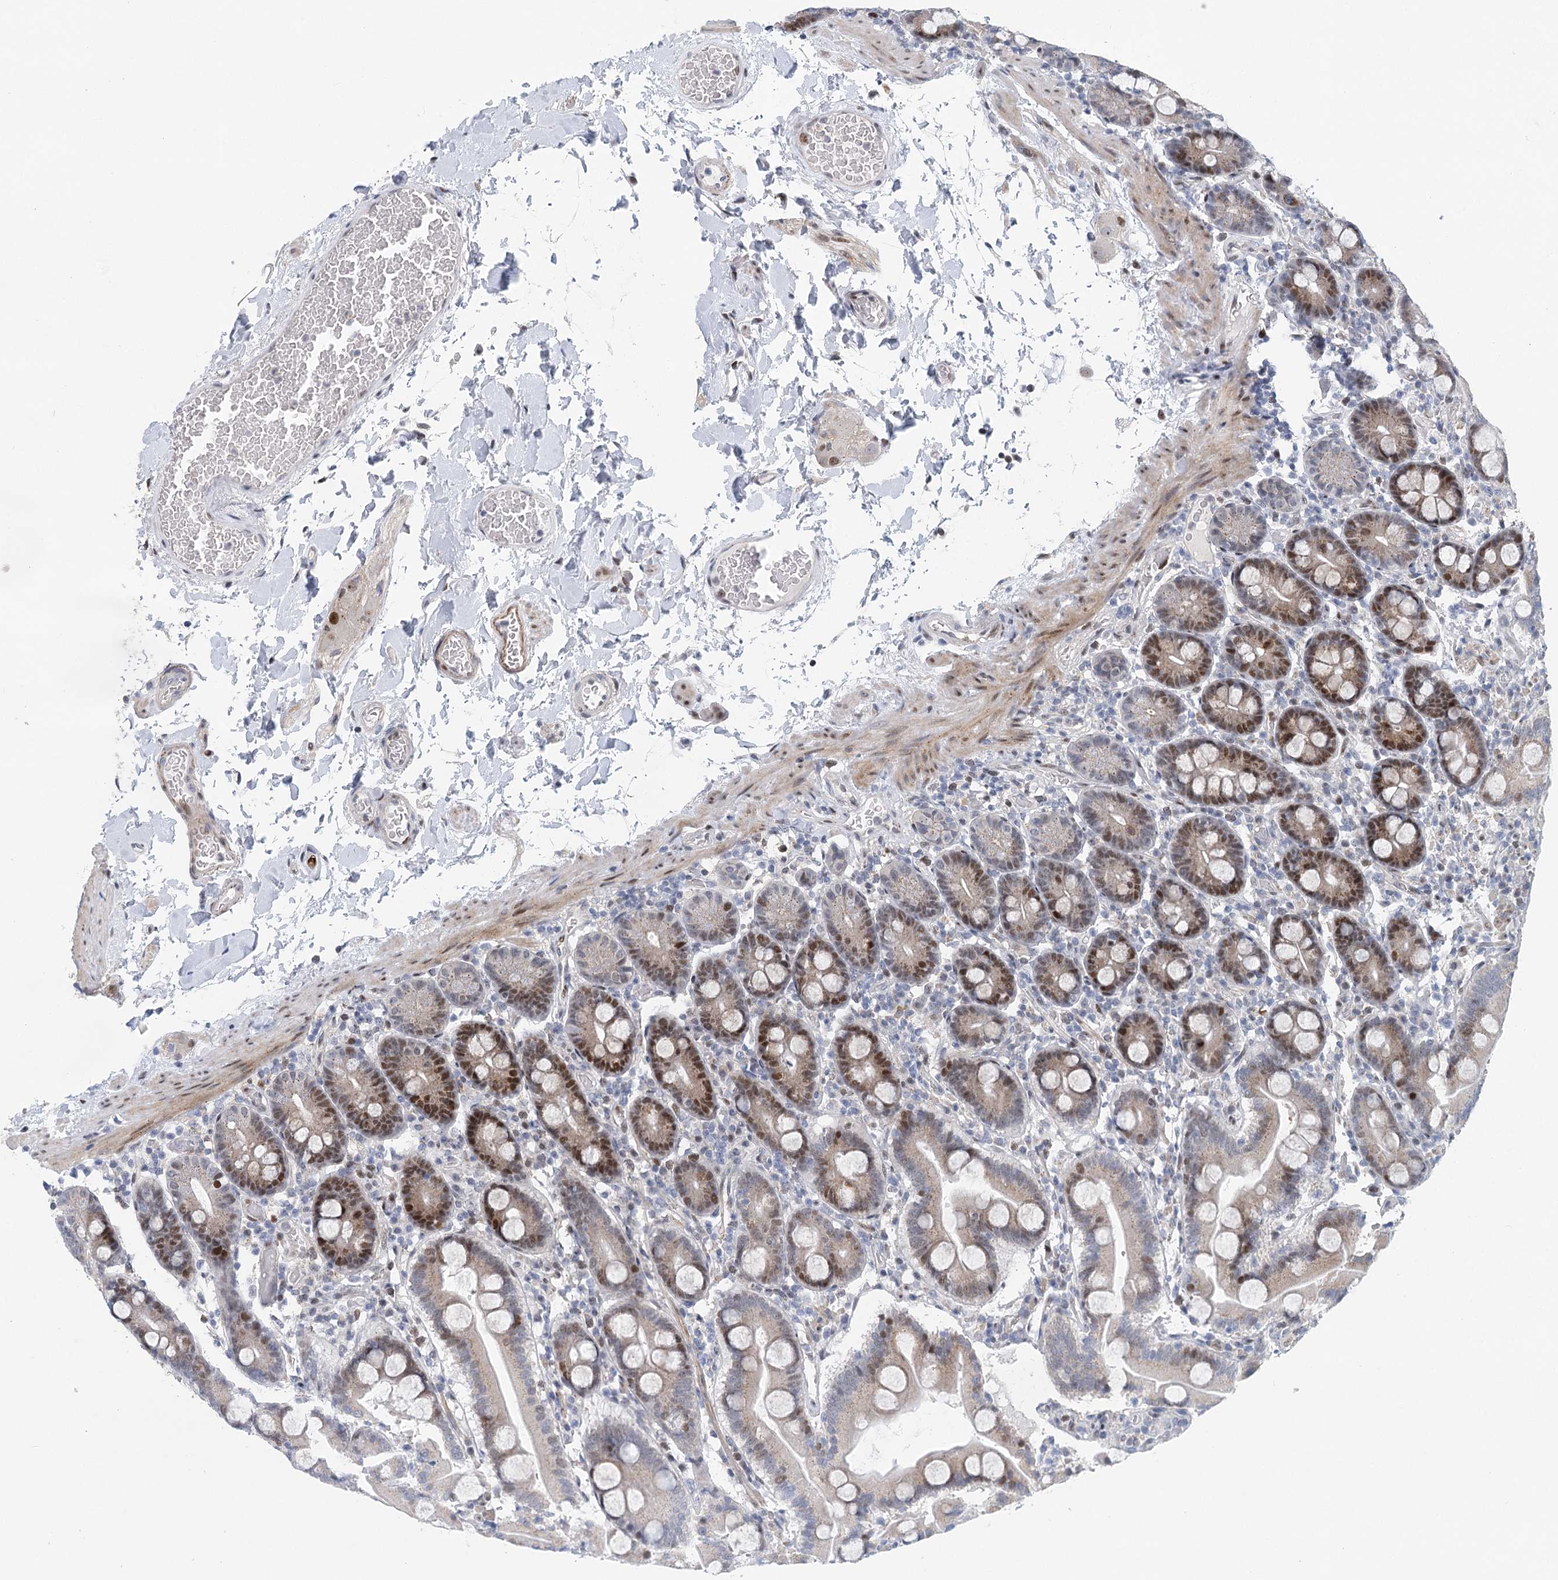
{"staining": {"intensity": "moderate", "quantity": "25%-75%", "location": "cytoplasmic/membranous,nuclear"}, "tissue": "duodenum", "cell_type": "Glandular cells", "image_type": "normal", "snomed": [{"axis": "morphology", "description": "Normal tissue, NOS"}, {"axis": "topography", "description": "Duodenum"}], "caption": "Immunohistochemistry photomicrograph of normal human duodenum stained for a protein (brown), which displays medium levels of moderate cytoplasmic/membranous,nuclear staining in about 25%-75% of glandular cells.", "gene": "CAMTA1", "patient": {"sex": "male", "age": 55}}